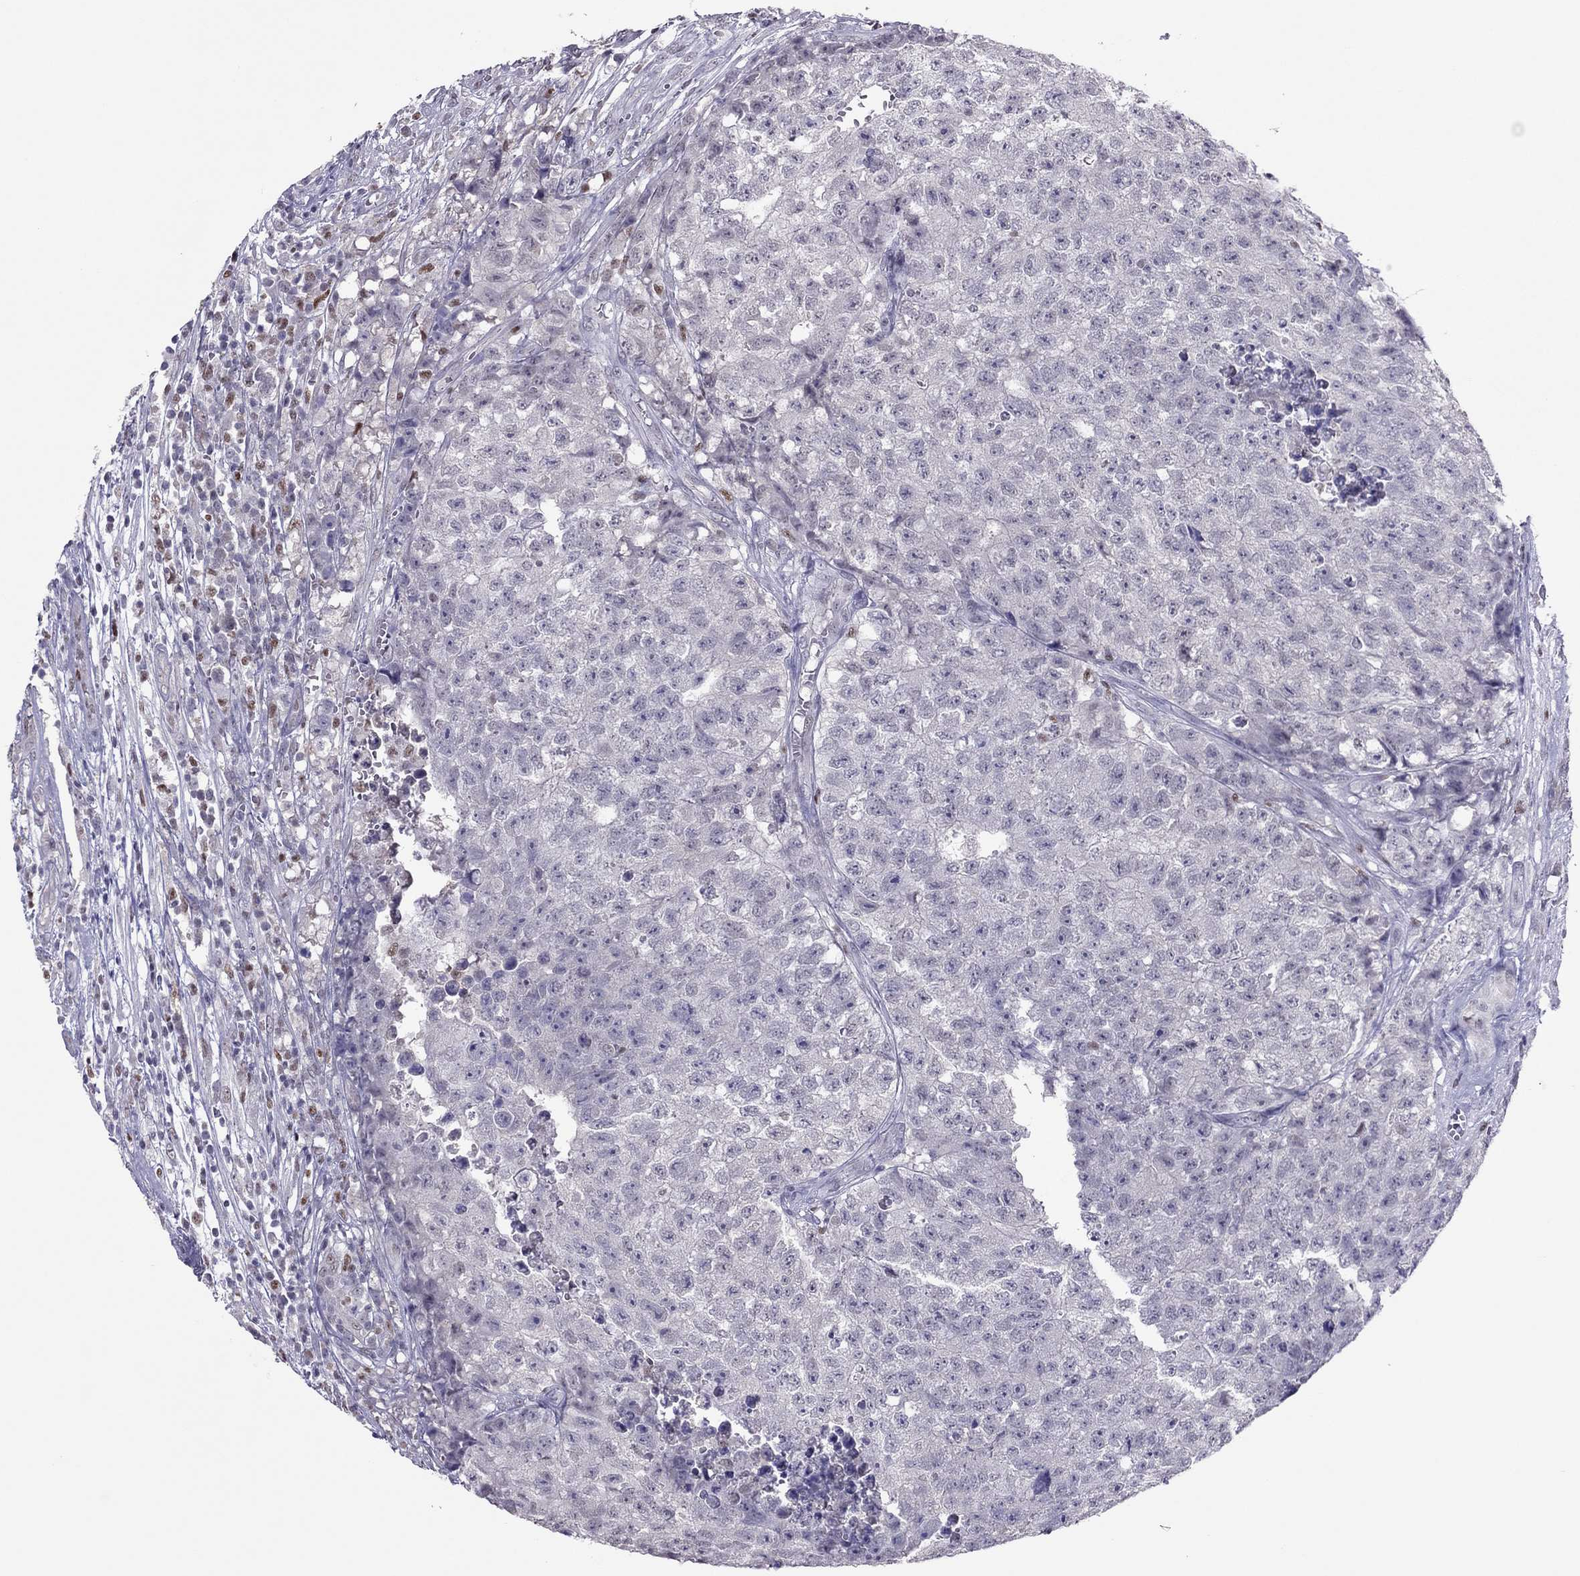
{"staining": {"intensity": "negative", "quantity": "none", "location": "none"}, "tissue": "testis cancer", "cell_type": "Tumor cells", "image_type": "cancer", "snomed": [{"axis": "morphology", "description": "Seminoma, NOS"}, {"axis": "morphology", "description": "Carcinoma, Embryonal, NOS"}, {"axis": "topography", "description": "Testis"}], "caption": "High power microscopy histopathology image of an IHC histopathology image of testis cancer, revealing no significant expression in tumor cells. Brightfield microscopy of immunohistochemistry (IHC) stained with DAB (3,3'-diaminobenzidine) (brown) and hematoxylin (blue), captured at high magnification.", "gene": "SPINT3", "patient": {"sex": "male", "age": 22}}